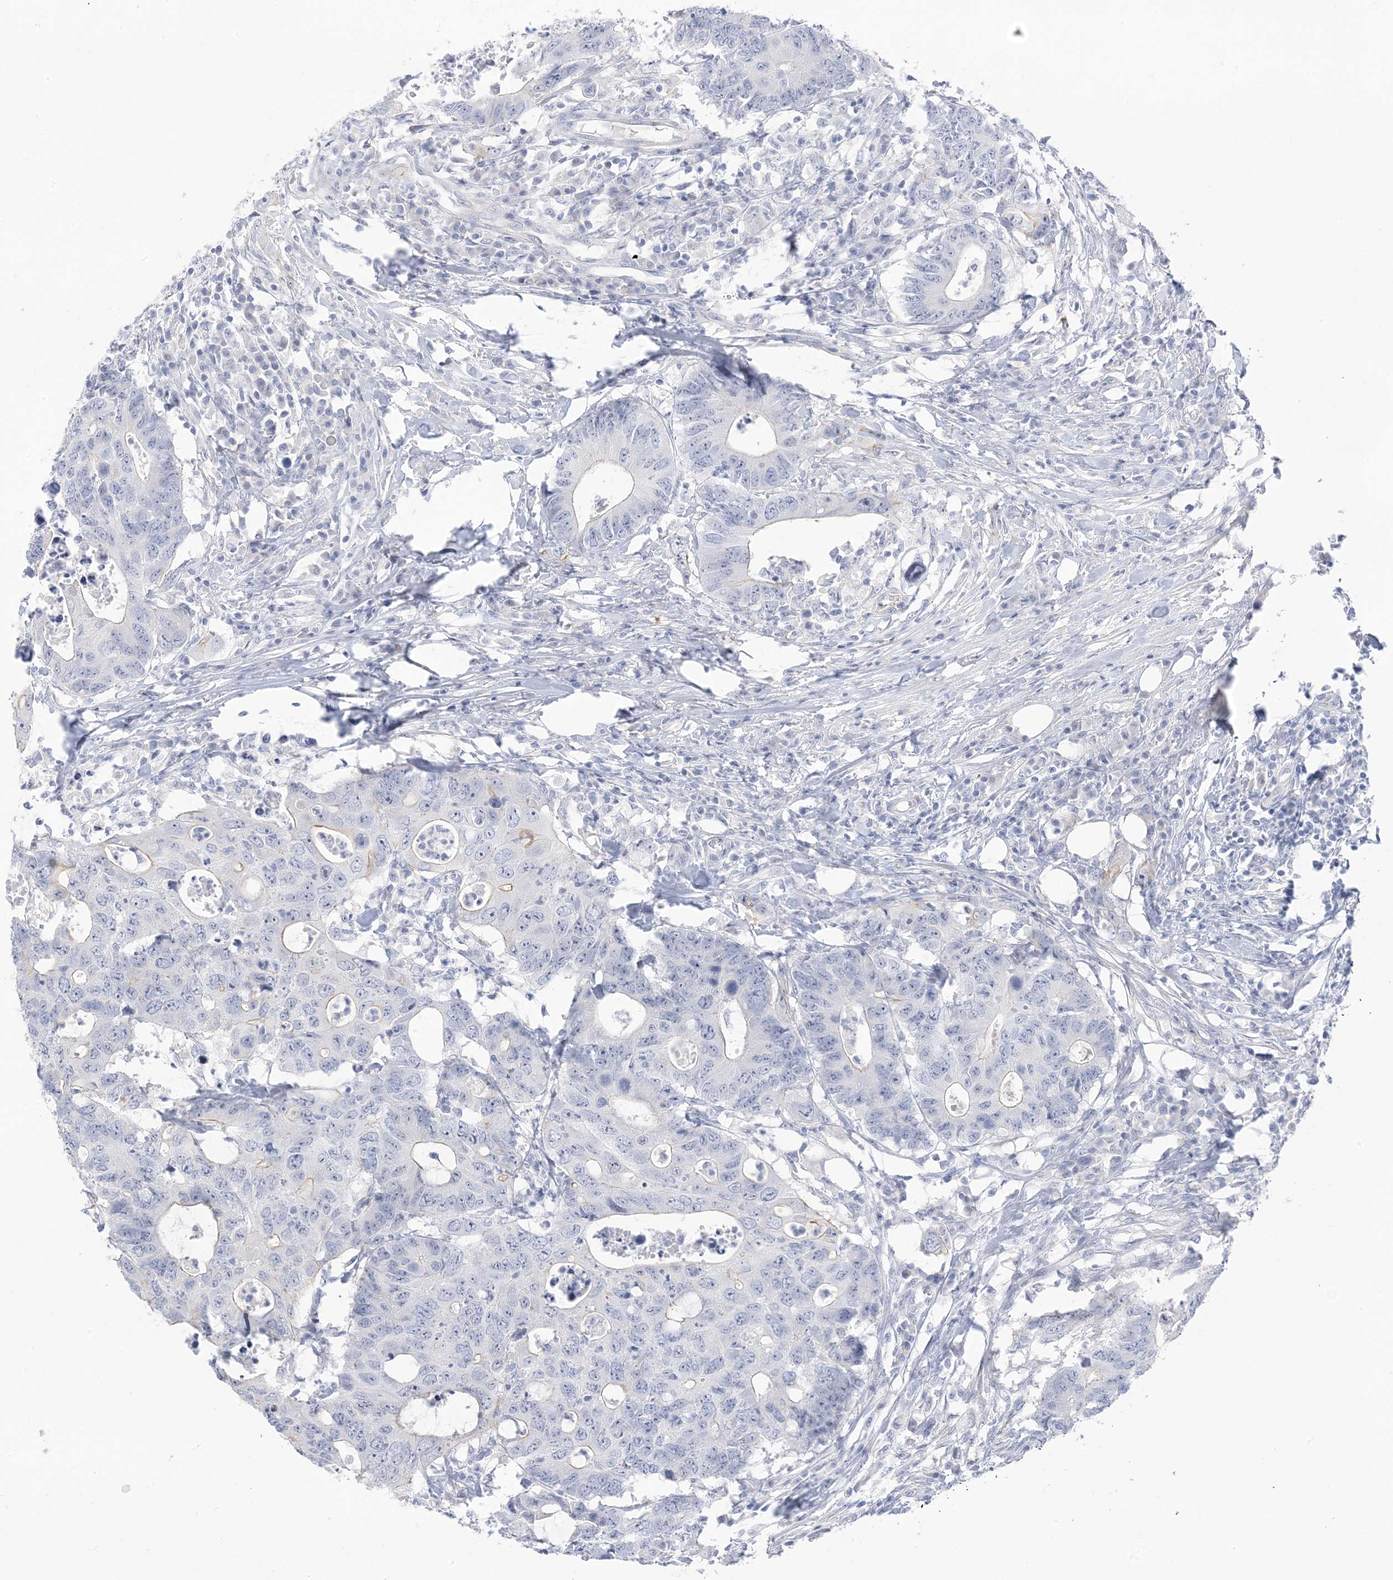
{"staining": {"intensity": "negative", "quantity": "none", "location": "none"}, "tissue": "colorectal cancer", "cell_type": "Tumor cells", "image_type": "cancer", "snomed": [{"axis": "morphology", "description": "Adenocarcinoma, NOS"}, {"axis": "topography", "description": "Colon"}], "caption": "Human colorectal adenocarcinoma stained for a protein using immunohistochemistry displays no expression in tumor cells.", "gene": "IL36B", "patient": {"sex": "male", "age": 71}}